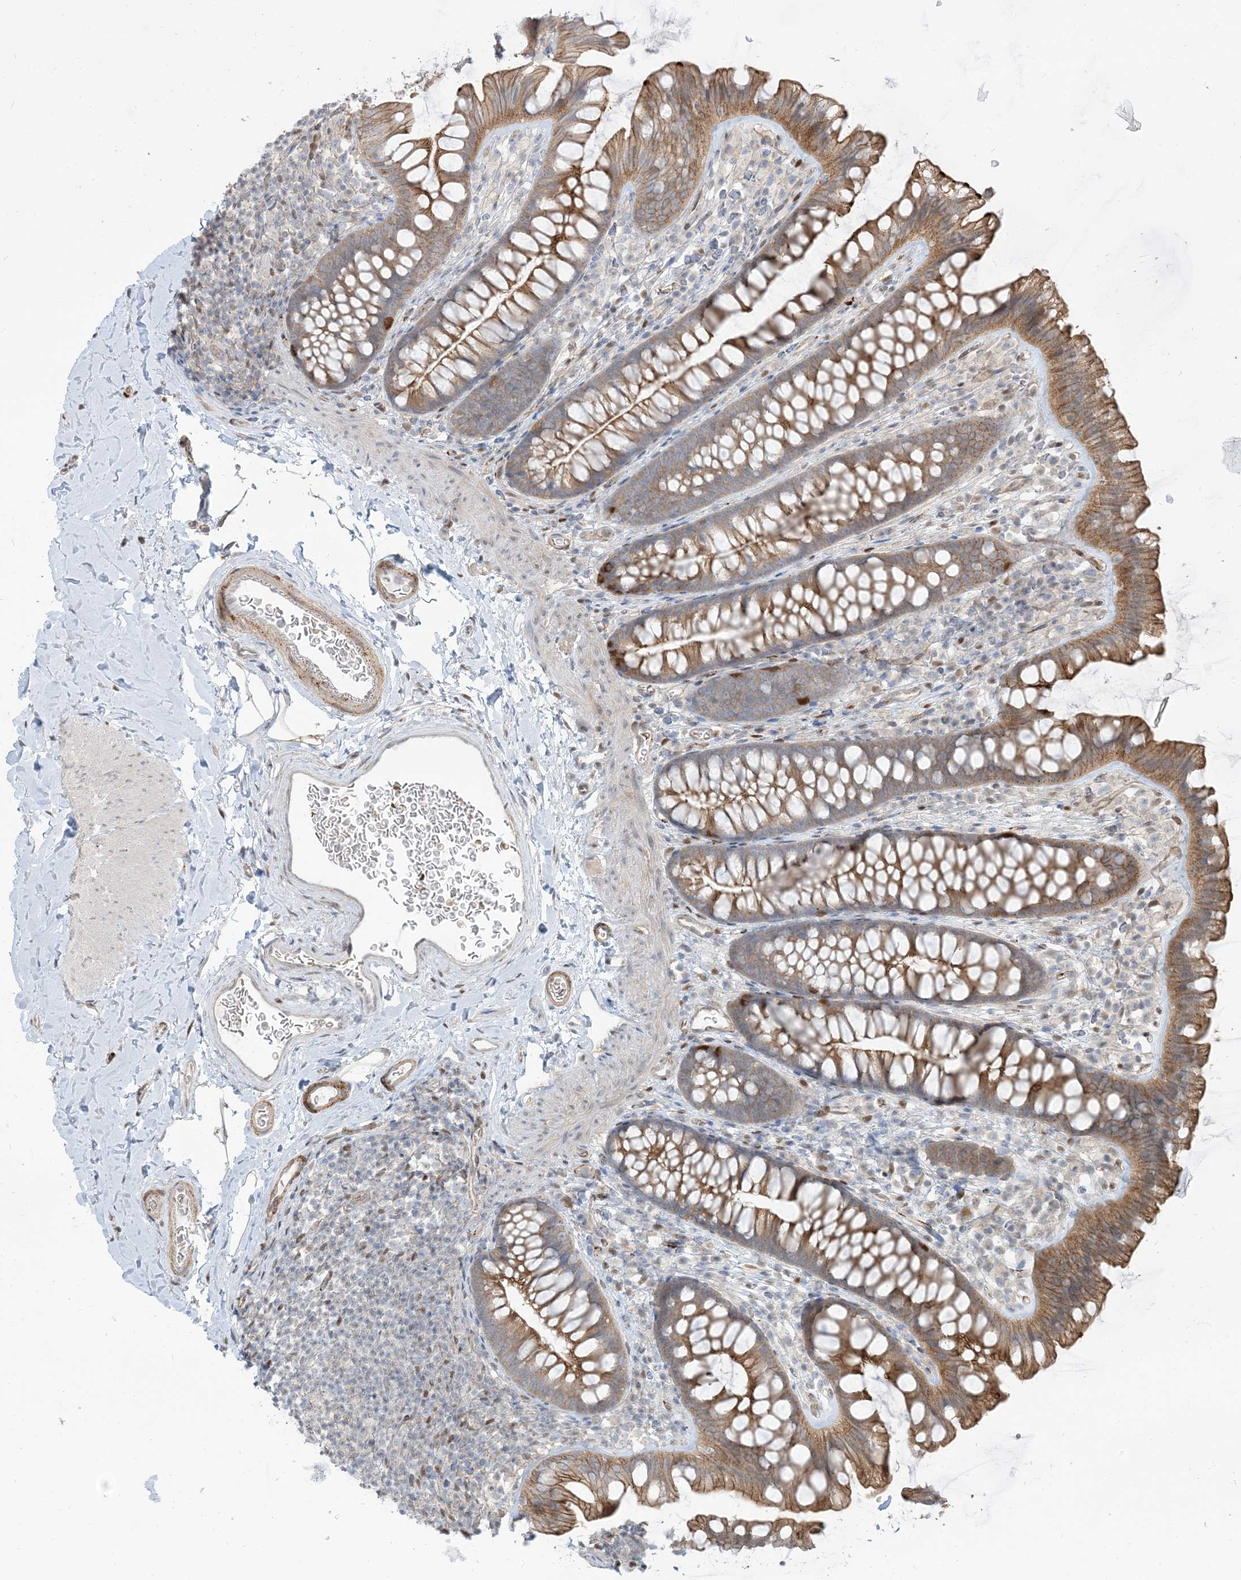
{"staining": {"intensity": "moderate", "quantity": ">75%", "location": "cytoplasmic/membranous"}, "tissue": "colon", "cell_type": "Endothelial cells", "image_type": "normal", "snomed": [{"axis": "morphology", "description": "Normal tissue, NOS"}, {"axis": "topography", "description": "Colon"}], "caption": "Colon stained with immunohistochemistry (IHC) exhibits moderate cytoplasmic/membranous expression in about >75% of endothelial cells. The protein is stained brown, and the nuclei are stained in blue (DAB IHC with brightfield microscopy, high magnification).", "gene": "RIN1", "patient": {"sex": "female", "age": 62}}